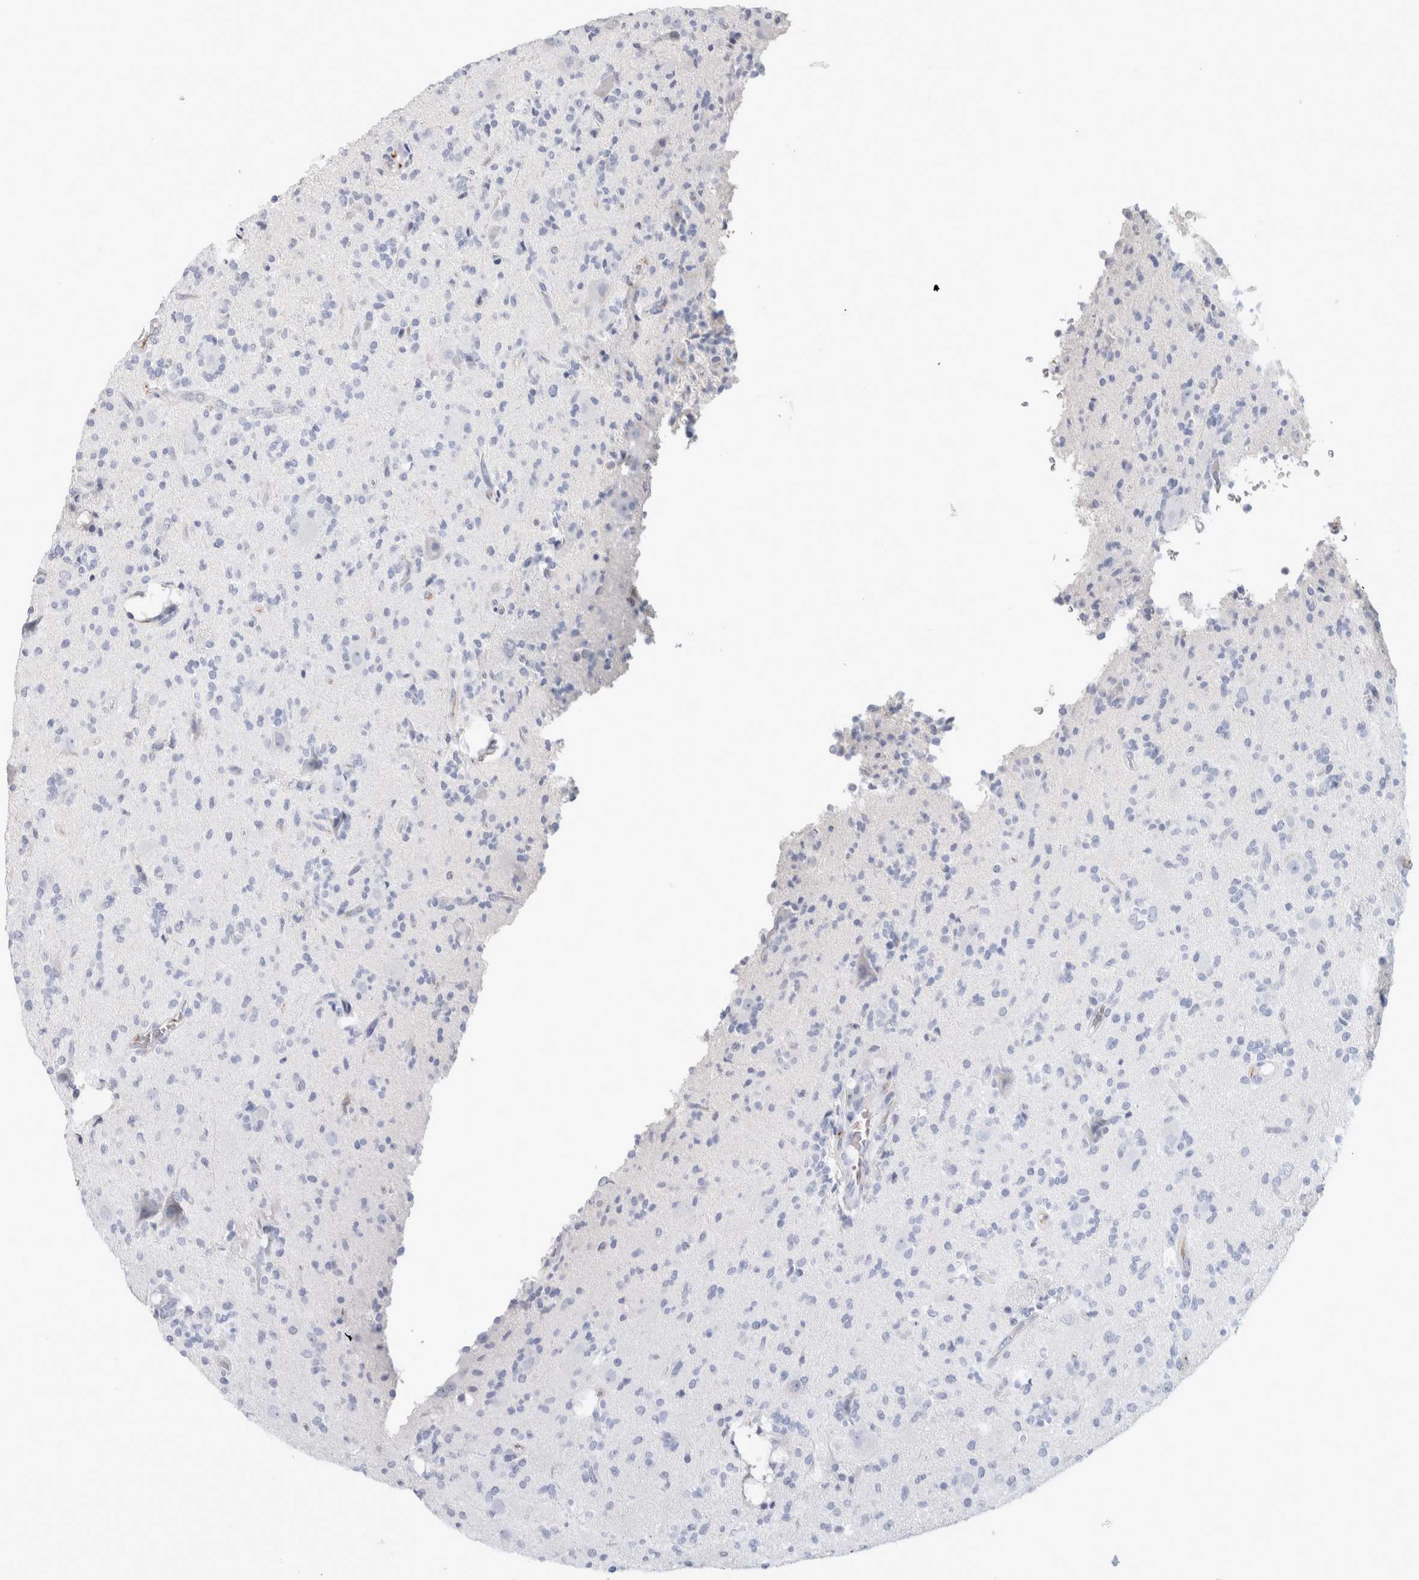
{"staining": {"intensity": "negative", "quantity": "none", "location": "none"}, "tissue": "glioma", "cell_type": "Tumor cells", "image_type": "cancer", "snomed": [{"axis": "morphology", "description": "Glioma, malignant, High grade"}, {"axis": "topography", "description": "Brain"}], "caption": "DAB (3,3'-diaminobenzidine) immunohistochemical staining of glioma displays no significant expression in tumor cells.", "gene": "CA1", "patient": {"sex": "male", "age": 34}}